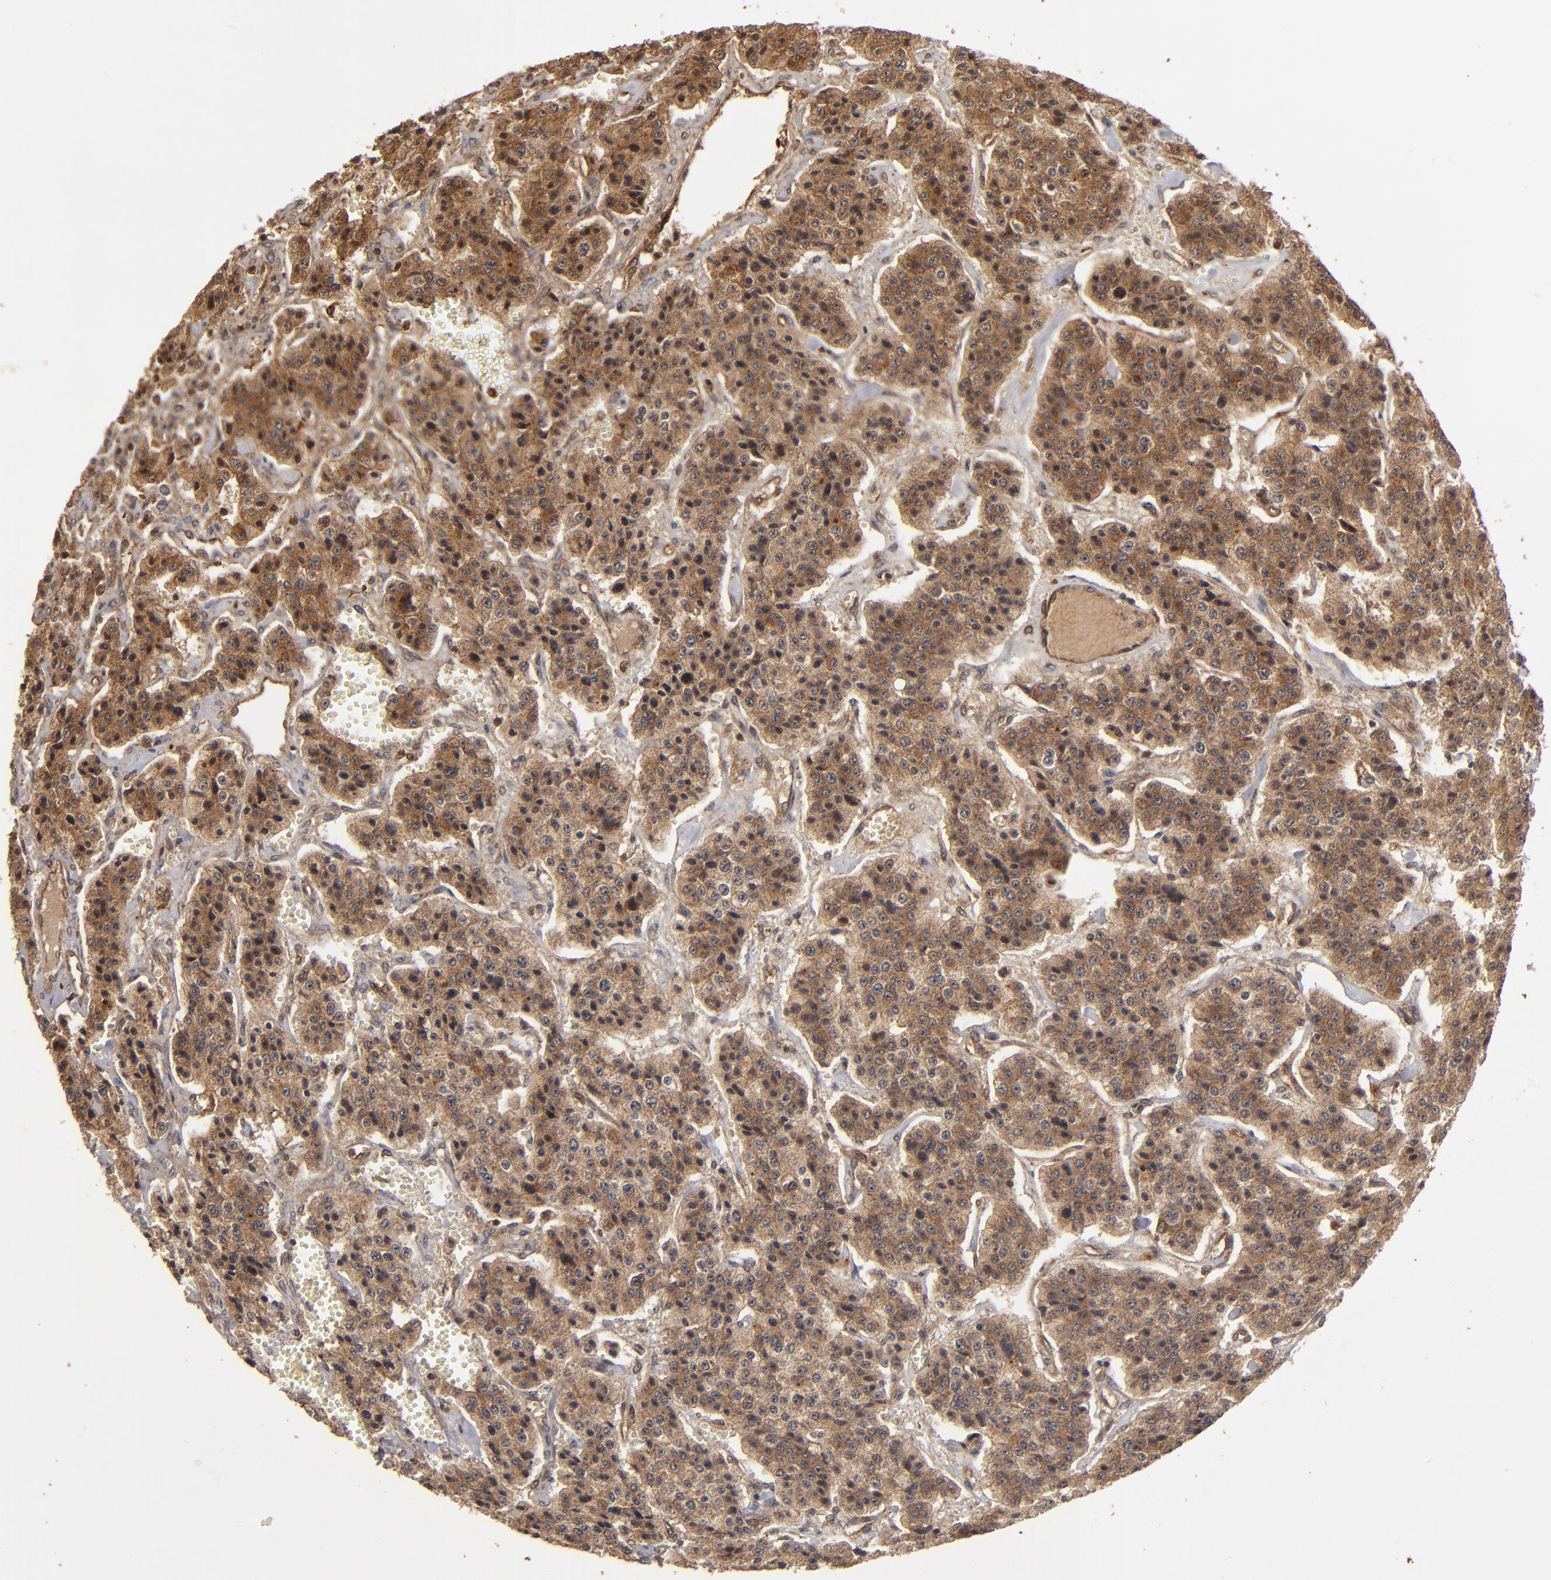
{"staining": {"intensity": "strong", "quantity": ">75%", "location": "cytoplasmic/membranous"}, "tissue": "carcinoid", "cell_type": "Tumor cells", "image_type": "cancer", "snomed": [{"axis": "morphology", "description": "Carcinoid, malignant, NOS"}, {"axis": "topography", "description": "Small intestine"}], "caption": "Tumor cells show strong cytoplasmic/membranous positivity in approximately >75% of cells in carcinoid.", "gene": "BDKRB1", "patient": {"sex": "male", "age": 52}}